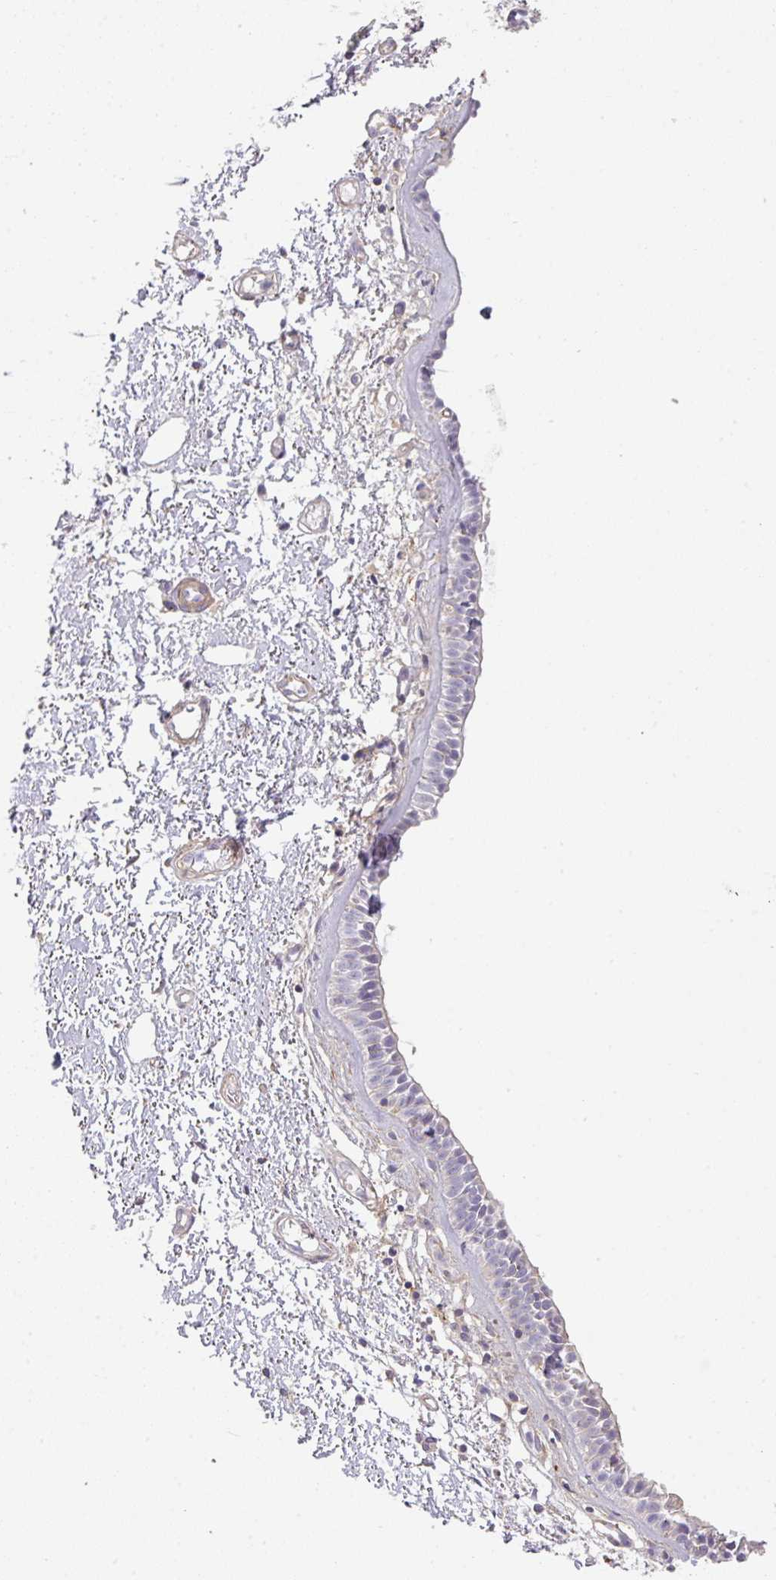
{"staining": {"intensity": "negative", "quantity": "none", "location": "none"}, "tissue": "nasopharynx", "cell_type": "Respiratory epithelial cells", "image_type": "normal", "snomed": [{"axis": "morphology", "description": "Normal tissue, NOS"}, {"axis": "topography", "description": "Cartilage tissue"}, {"axis": "topography", "description": "Nasopharynx"}], "caption": "The IHC micrograph has no significant positivity in respiratory epithelial cells of nasopharynx.", "gene": "LRRC41", "patient": {"sex": "male", "age": 56}}